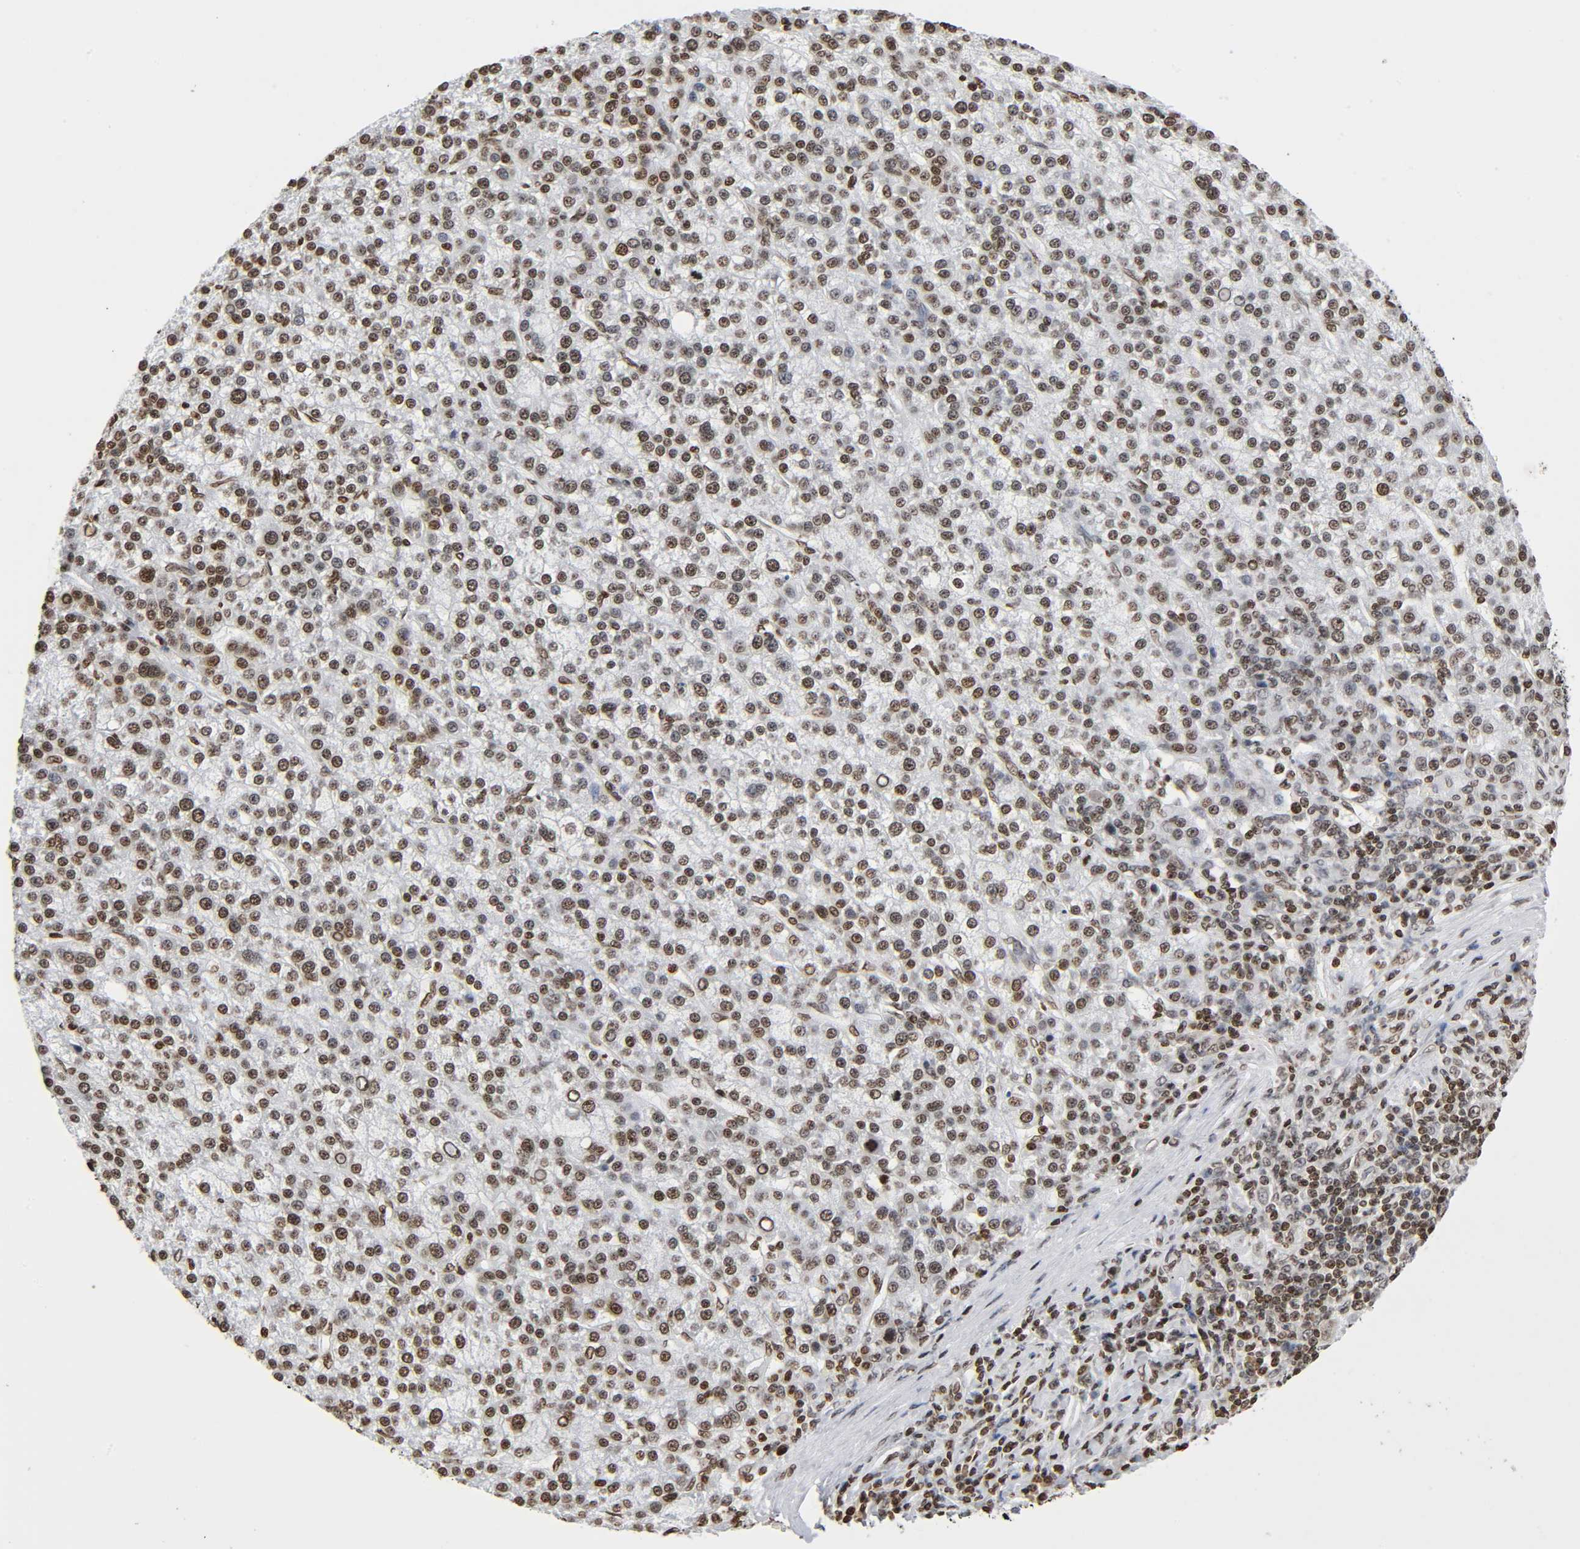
{"staining": {"intensity": "moderate", "quantity": ">75%", "location": "nuclear"}, "tissue": "liver cancer", "cell_type": "Tumor cells", "image_type": "cancer", "snomed": [{"axis": "morphology", "description": "Carcinoma, Hepatocellular, NOS"}, {"axis": "topography", "description": "Liver"}], "caption": "Immunohistochemical staining of liver cancer (hepatocellular carcinoma) demonstrates medium levels of moderate nuclear protein positivity in about >75% of tumor cells. (Stains: DAB in brown, nuclei in blue, Microscopy: brightfield microscopy at high magnification).", "gene": "HOXA6", "patient": {"sex": "female", "age": 58}}